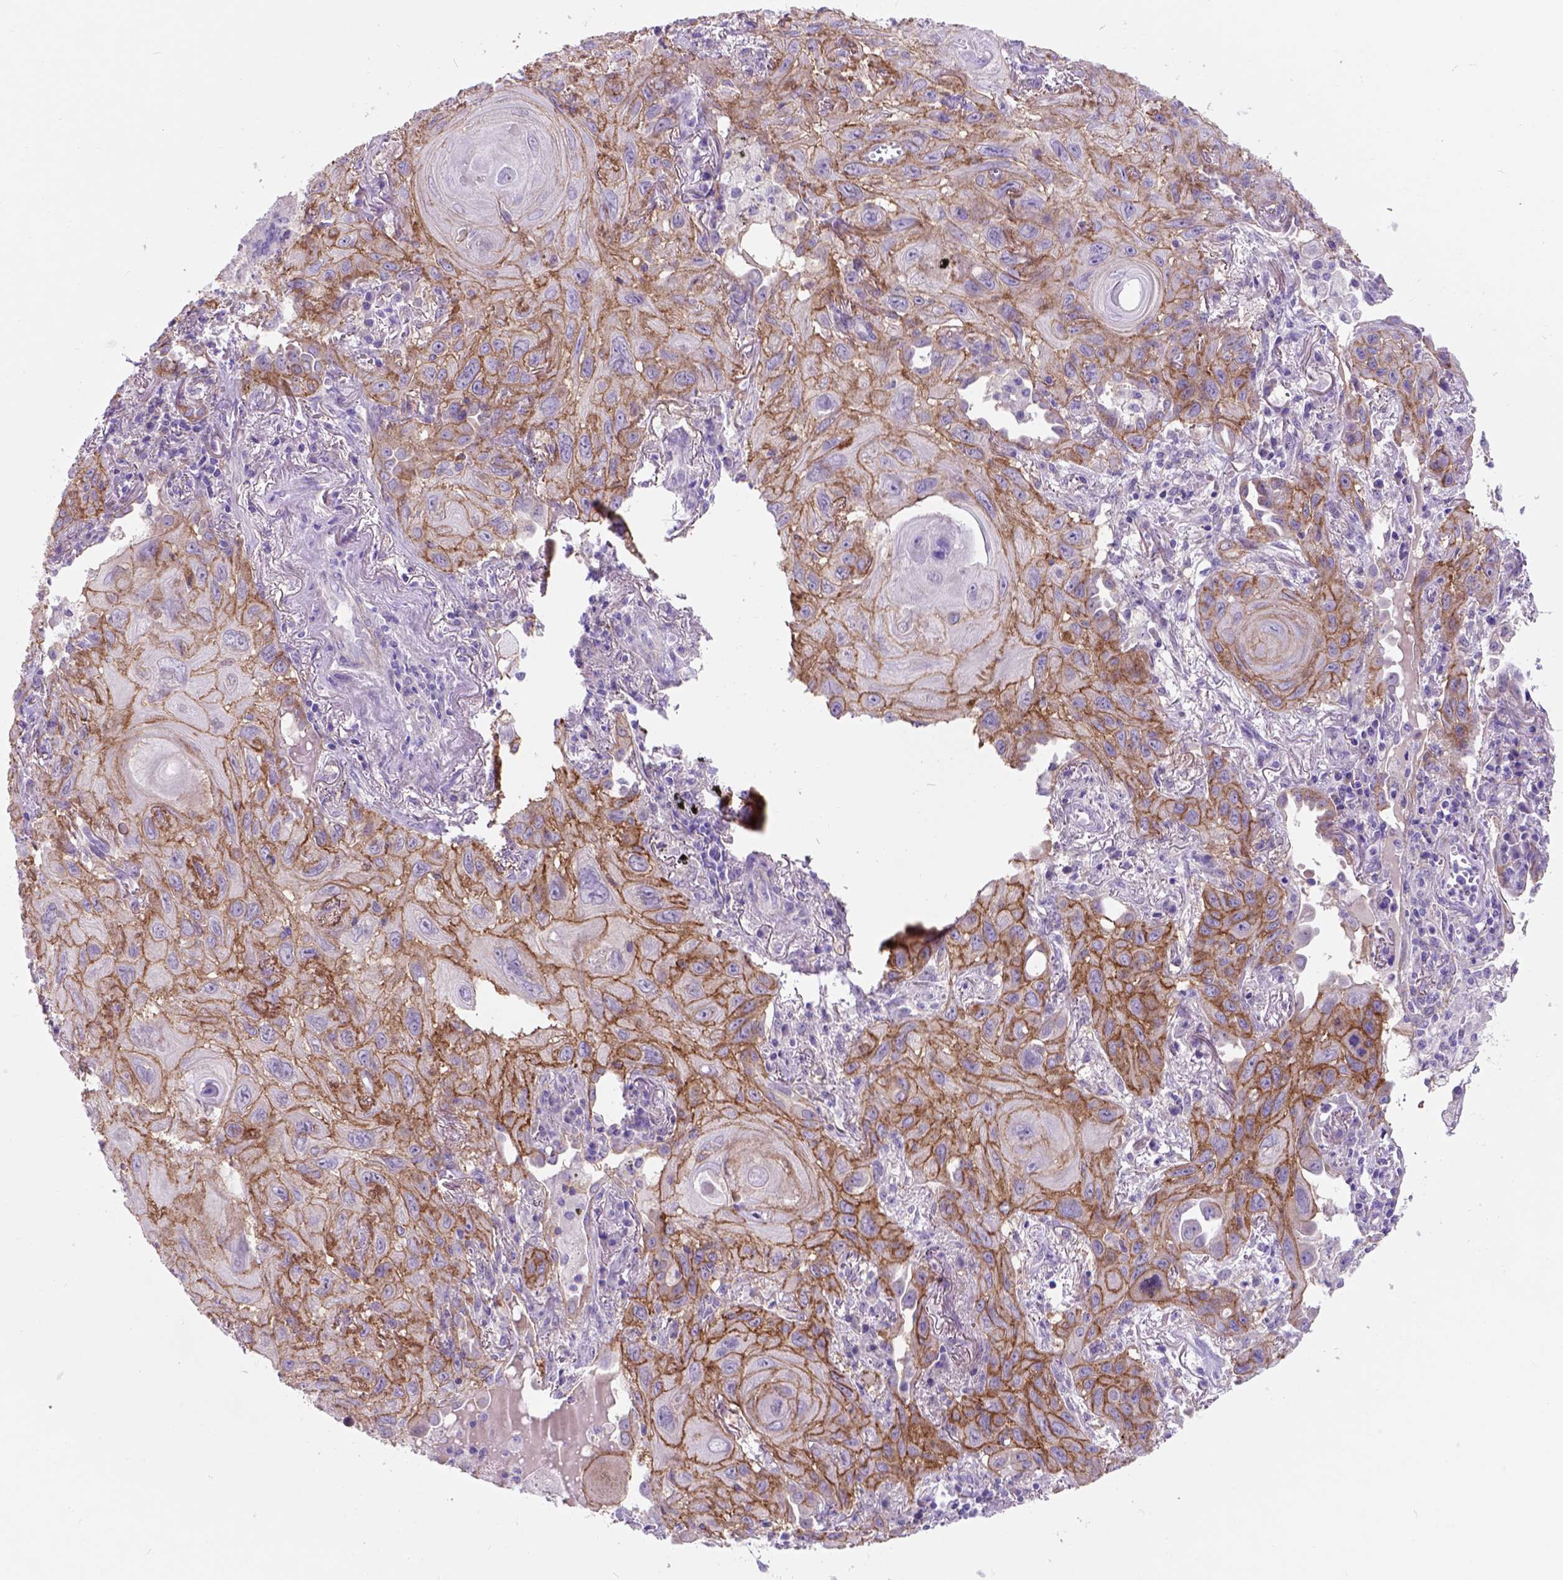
{"staining": {"intensity": "moderate", "quantity": ">75%", "location": "cytoplasmic/membranous"}, "tissue": "lung cancer", "cell_type": "Tumor cells", "image_type": "cancer", "snomed": [{"axis": "morphology", "description": "Squamous cell carcinoma, NOS"}, {"axis": "topography", "description": "Lung"}], "caption": "Immunohistochemical staining of lung squamous cell carcinoma displays moderate cytoplasmic/membranous protein staining in about >75% of tumor cells. The staining was performed using DAB, with brown indicating positive protein expression. Nuclei are stained blue with hematoxylin.", "gene": "EGFR", "patient": {"sex": "male", "age": 79}}